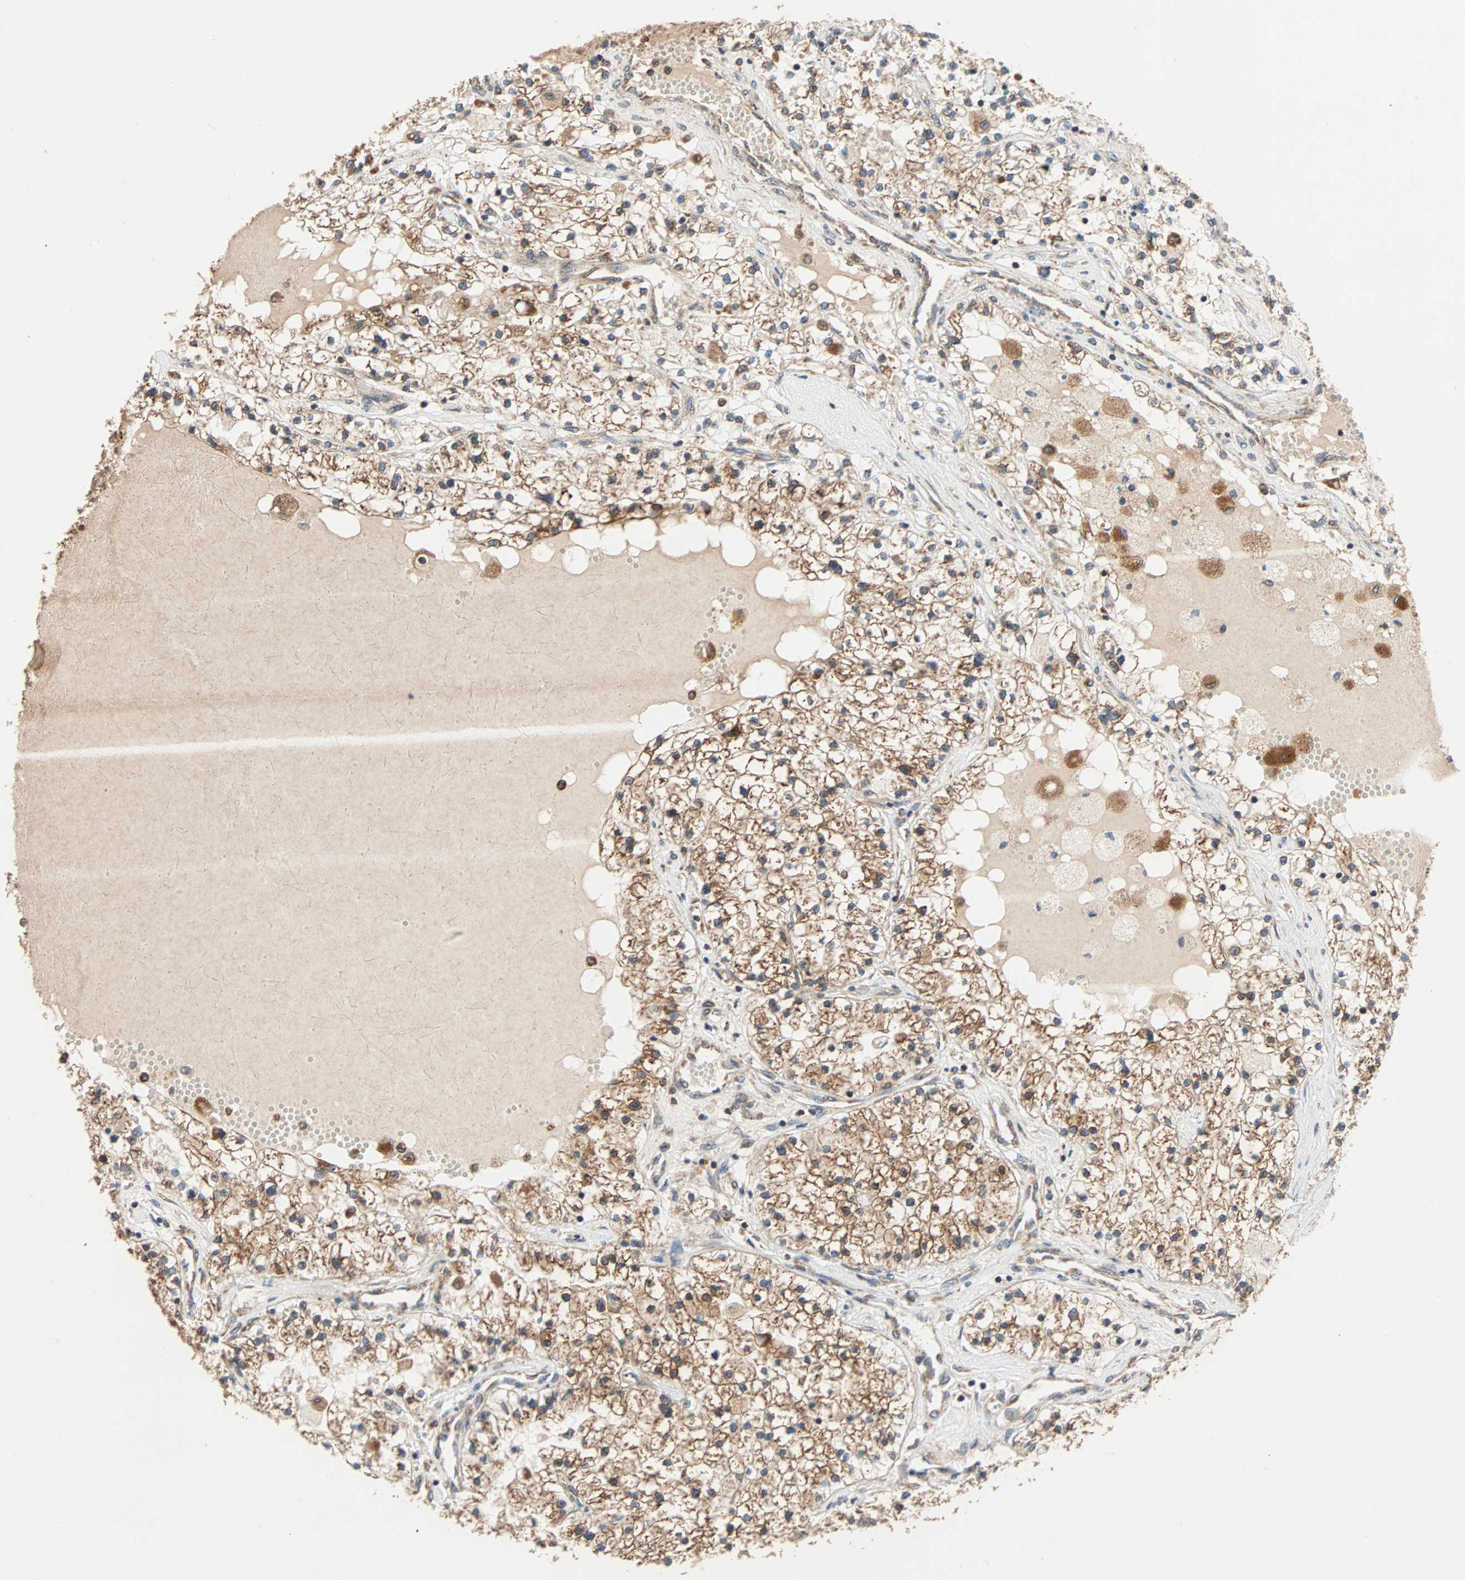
{"staining": {"intensity": "moderate", "quantity": ">75%", "location": "cytoplasmic/membranous"}, "tissue": "renal cancer", "cell_type": "Tumor cells", "image_type": "cancer", "snomed": [{"axis": "morphology", "description": "Adenocarcinoma, NOS"}, {"axis": "topography", "description": "Kidney"}], "caption": "This is a photomicrograph of immunohistochemistry staining of renal cancer, which shows moderate expression in the cytoplasmic/membranous of tumor cells.", "gene": "AUP1", "patient": {"sex": "male", "age": 68}}